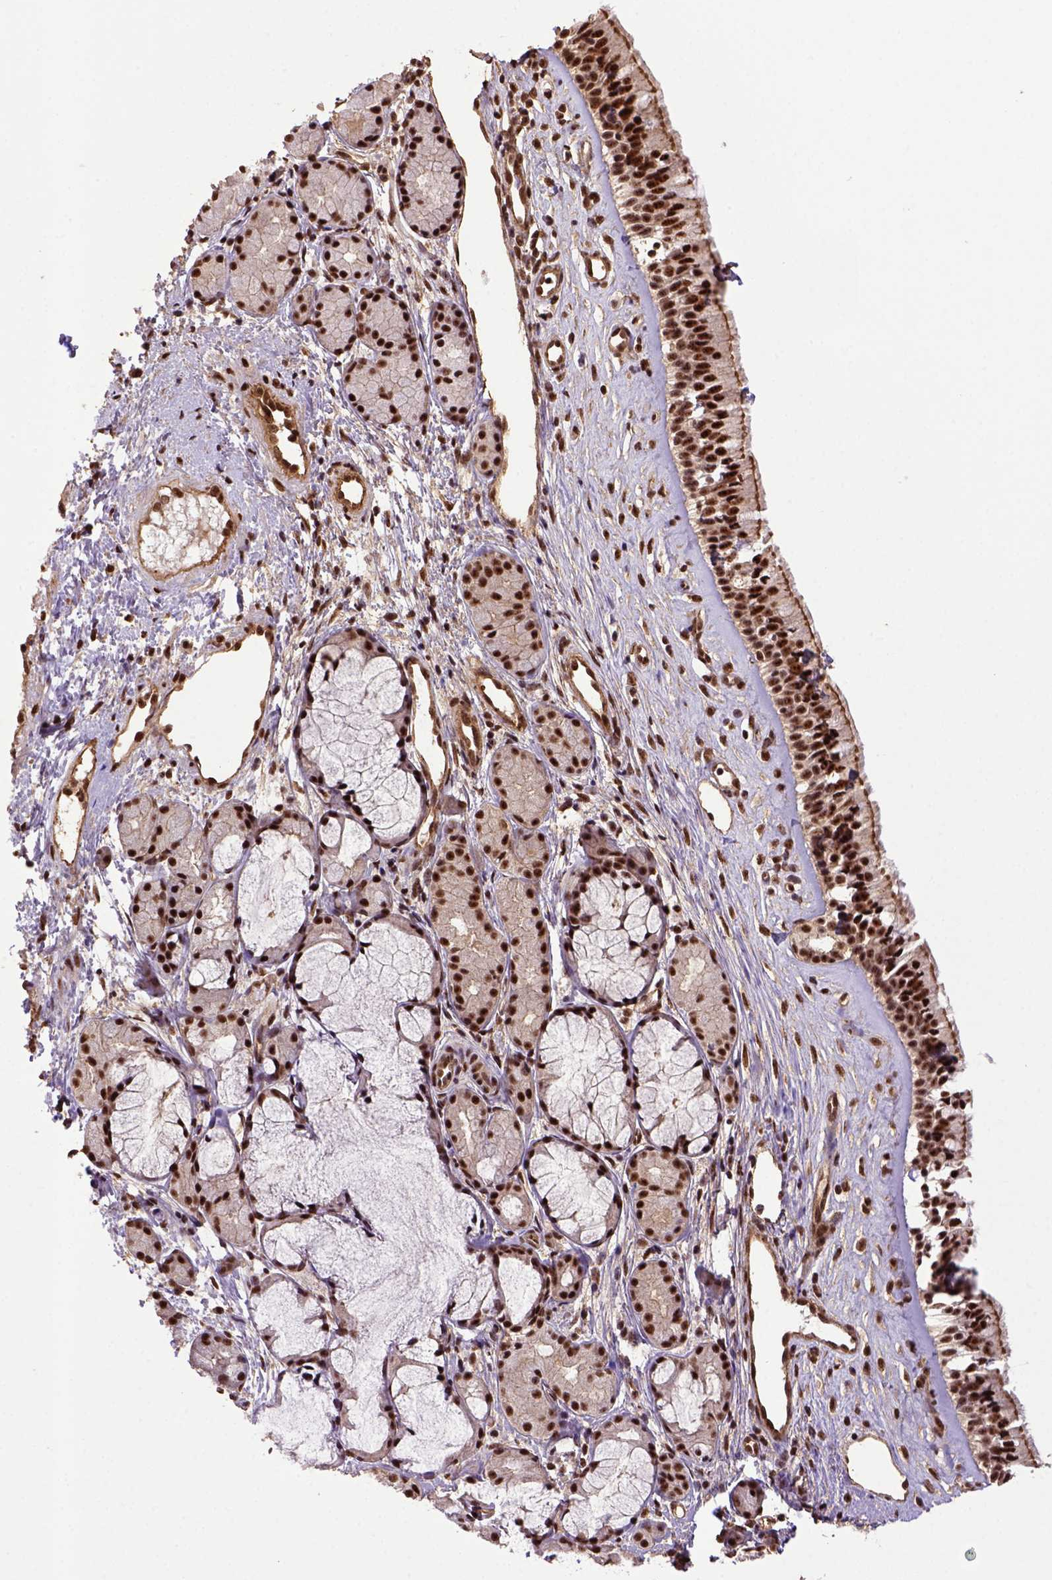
{"staining": {"intensity": "strong", "quantity": ">75%", "location": "nuclear"}, "tissue": "nasopharynx", "cell_type": "Respiratory epithelial cells", "image_type": "normal", "snomed": [{"axis": "morphology", "description": "Normal tissue, NOS"}, {"axis": "topography", "description": "Nasopharynx"}], "caption": "Approximately >75% of respiratory epithelial cells in unremarkable nasopharynx display strong nuclear protein expression as visualized by brown immunohistochemical staining.", "gene": "PPIG", "patient": {"sex": "female", "age": 52}}